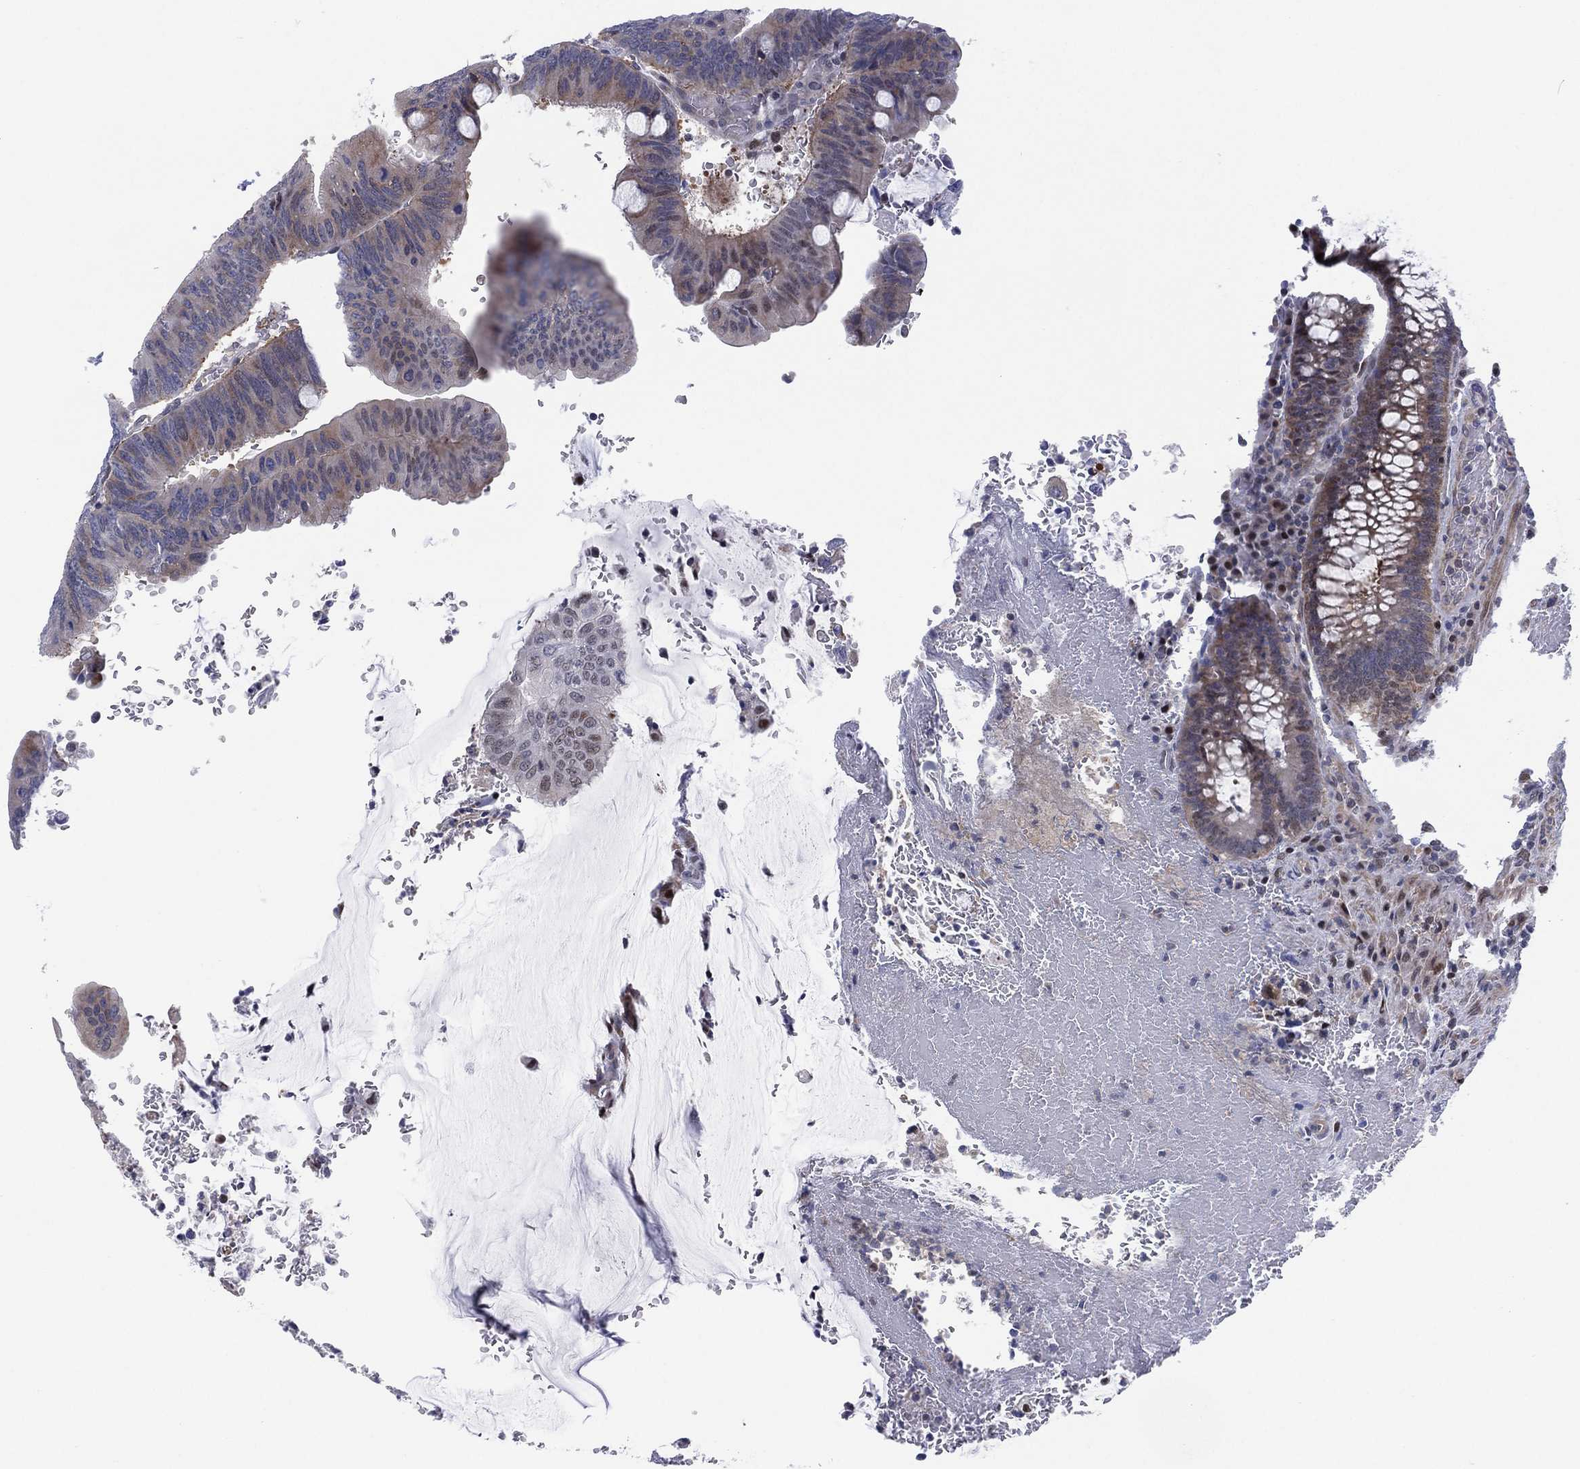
{"staining": {"intensity": "weak", "quantity": "<25%", "location": "cytoplasmic/membranous"}, "tissue": "colorectal cancer", "cell_type": "Tumor cells", "image_type": "cancer", "snomed": [{"axis": "morphology", "description": "Normal tissue, NOS"}, {"axis": "morphology", "description": "Adenocarcinoma, NOS"}, {"axis": "topography", "description": "Rectum"}], "caption": "This is a histopathology image of immunohistochemistry (IHC) staining of colorectal adenocarcinoma, which shows no expression in tumor cells.", "gene": "SLC4A4", "patient": {"sex": "male", "age": 92}}